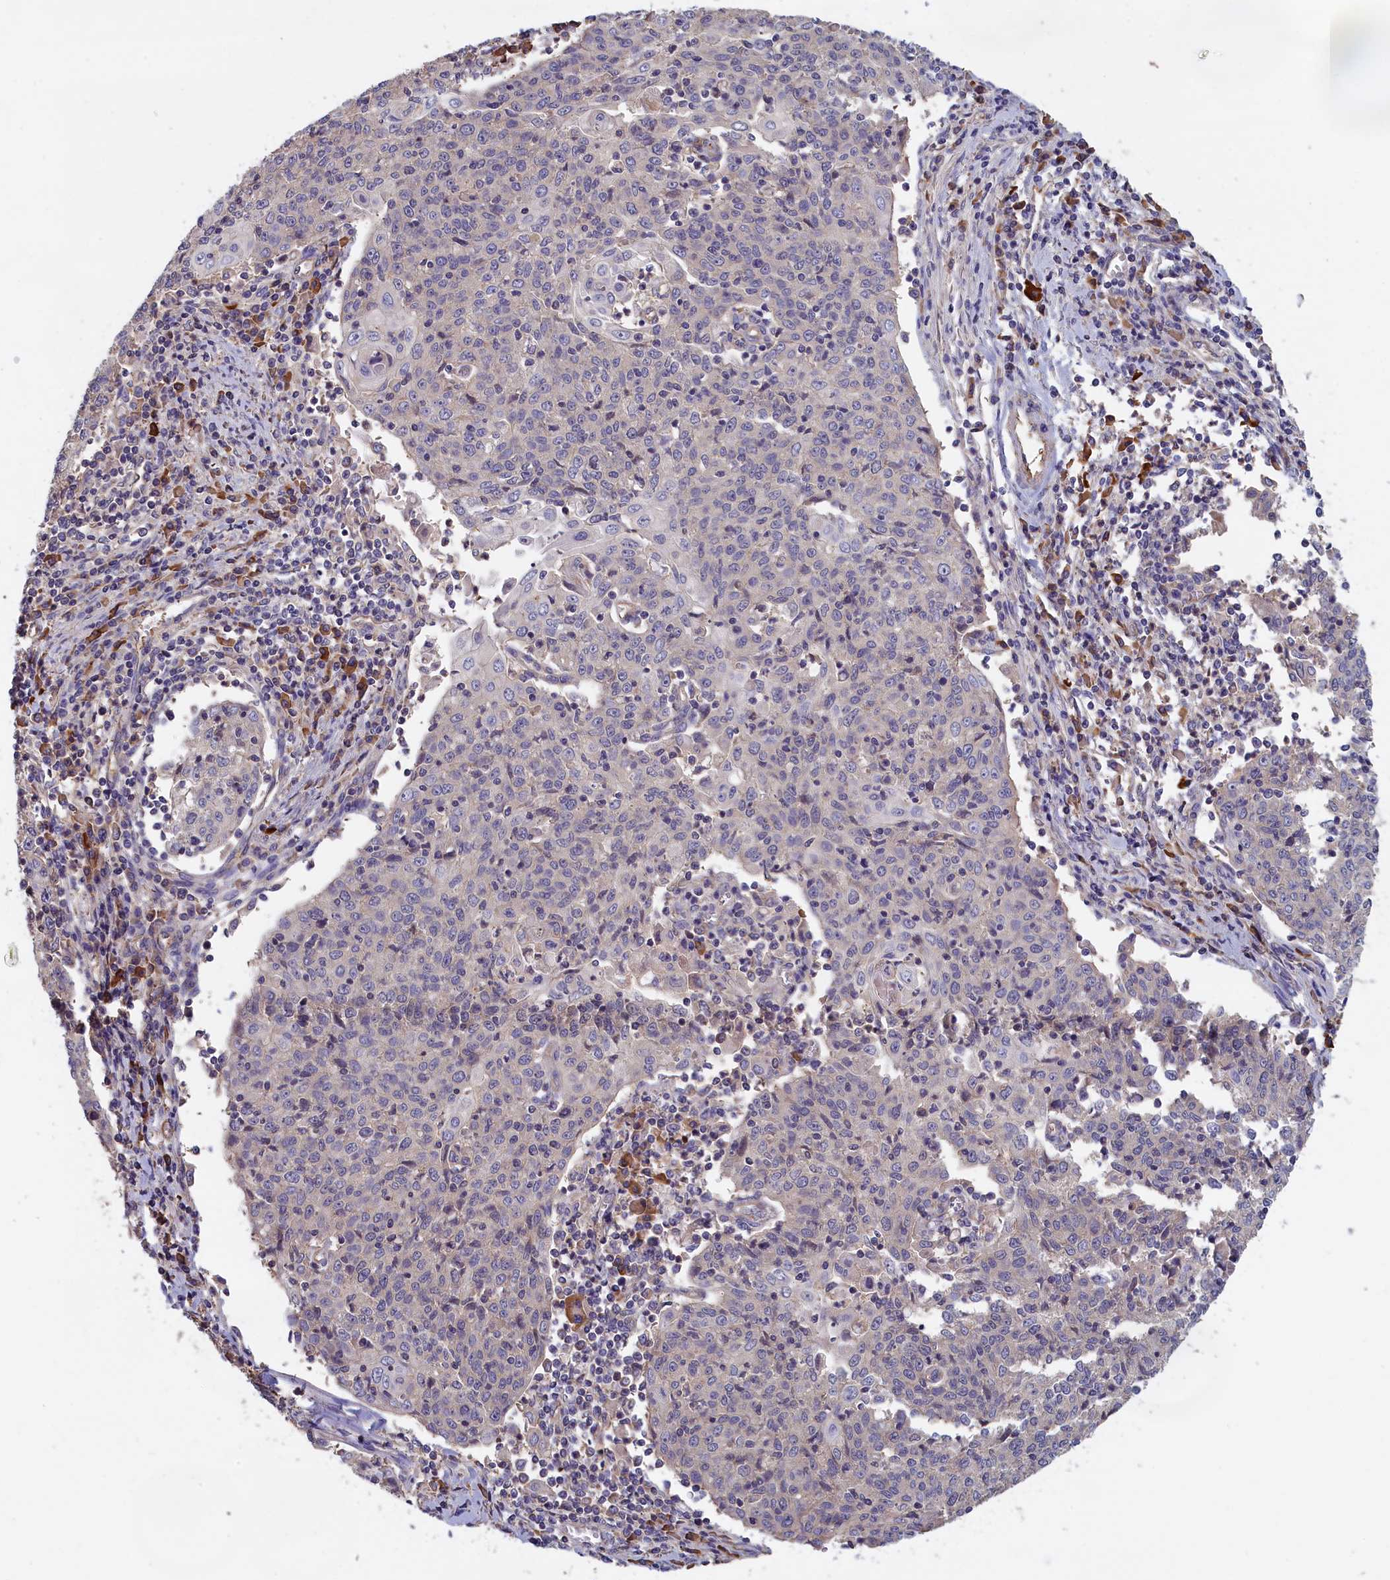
{"staining": {"intensity": "weak", "quantity": "<25%", "location": "cytoplasmic/membranous"}, "tissue": "cervical cancer", "cell_type": "Tumor cells", "image_type": "cancer", "snomed": [{"axis": "morphology", "description": "Squamous cell carcinoma, NOS"}, {"axis": "topography", "description": "Cervix"}], "caption": "The image exhibits no staining of tumor cells in squamous cell carcinoma (cervical). The staining is performed using DAB (3,3'-diaminobenzidine) brown chromogen with nuclei counter-stained in using hematoxylin.", "gene": "ANKRD2", "patient": {"sex": "female", "age": 48}}